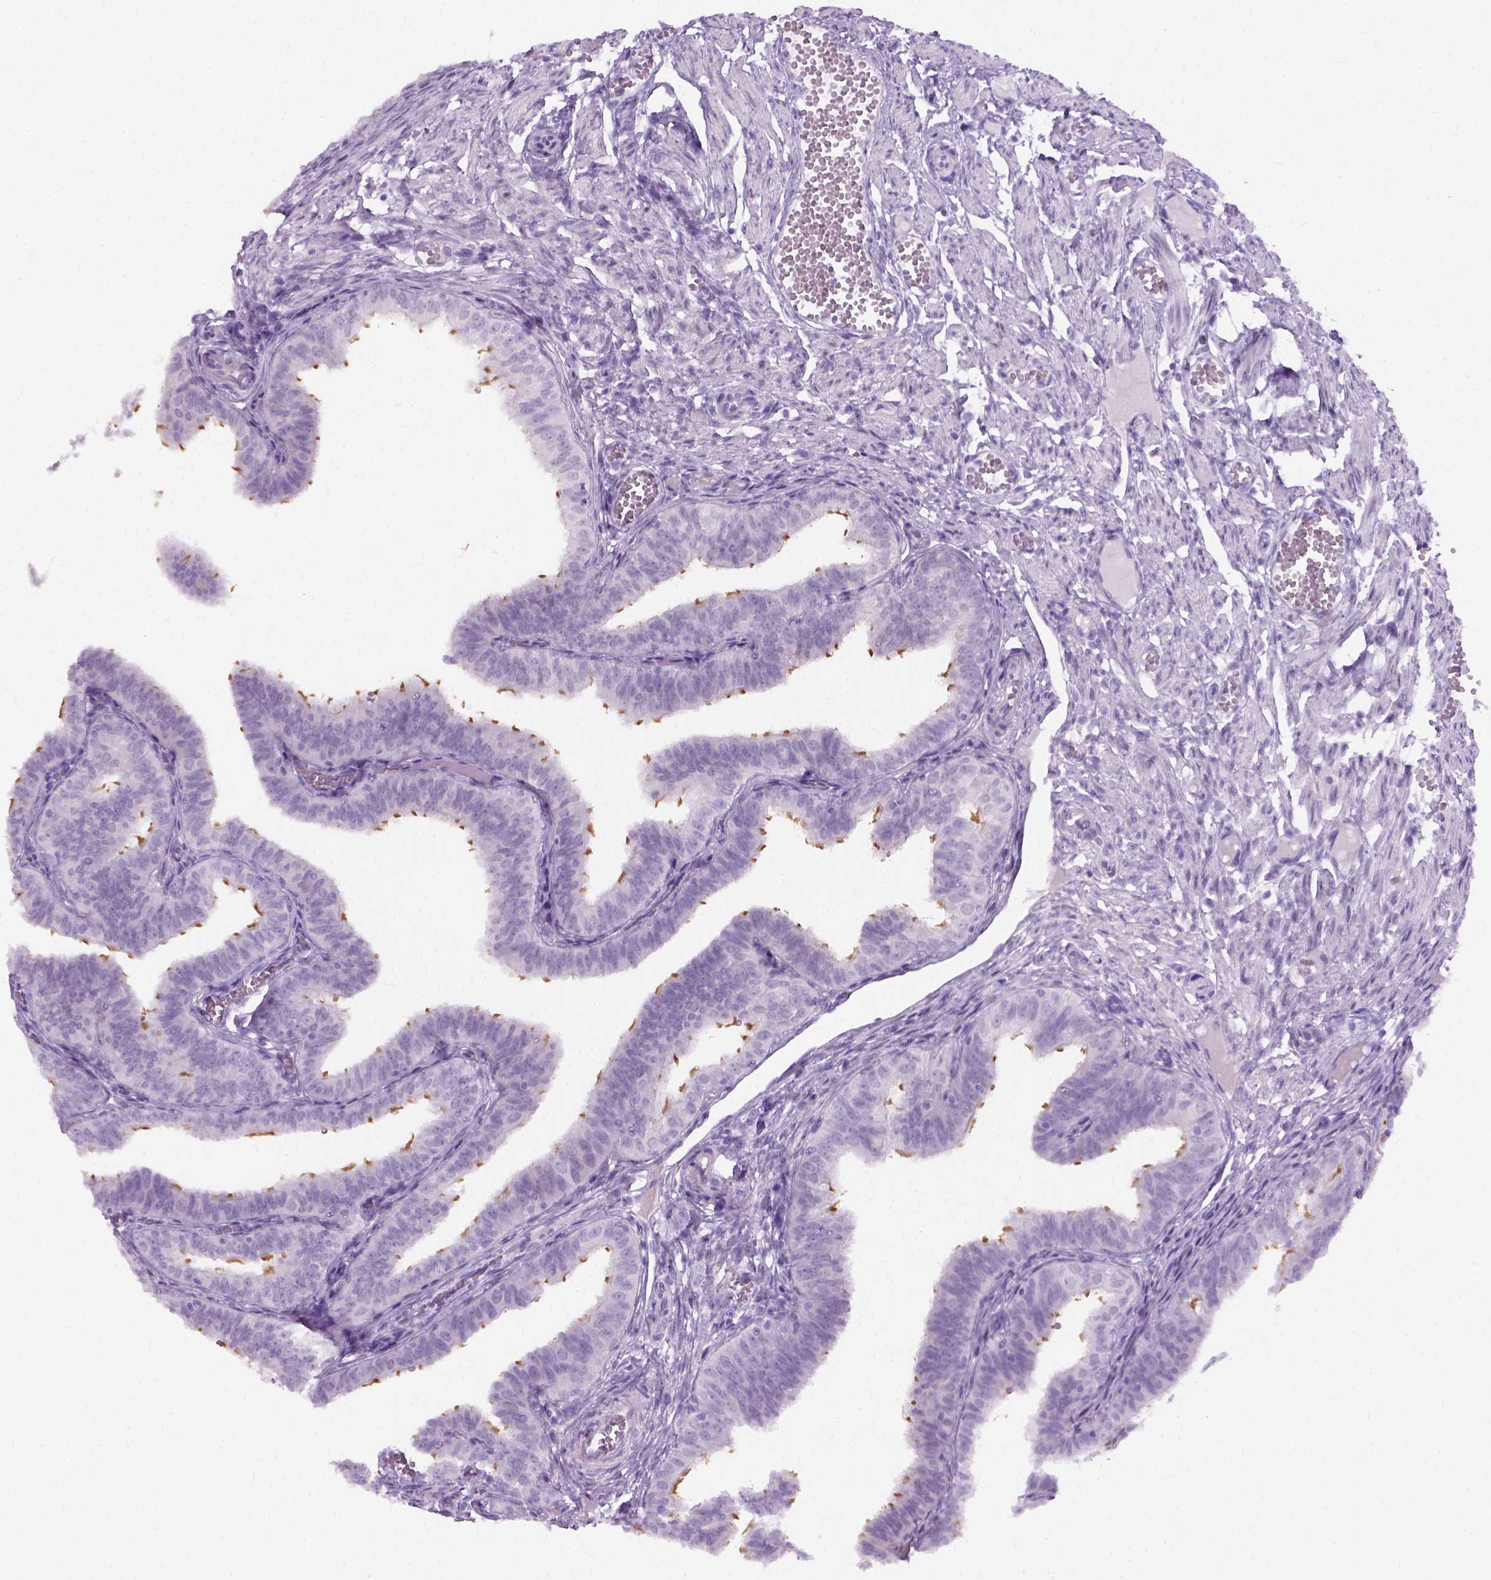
{"staining": {"intensity": "moderate", "quantity": "25%-75%", "location": "cytoplasmic/membranous"}, "tissue": "fallopian tube", "cell_type": "Glandular cells", "image_type": "normal", "snomed": [{"axis": "morphology", "description": "Normal tissue, NOS"}, {"axis": "topography", "description": "Fallopian tube"}], "caption": "This is a histology image of IHC staining of benign fallopian tube, which shows moderate positivity in the cytoplasmic/membranous of glandular cells.", "gene": "AXDND1", "patient": {"sex": "female", "age": 25}}